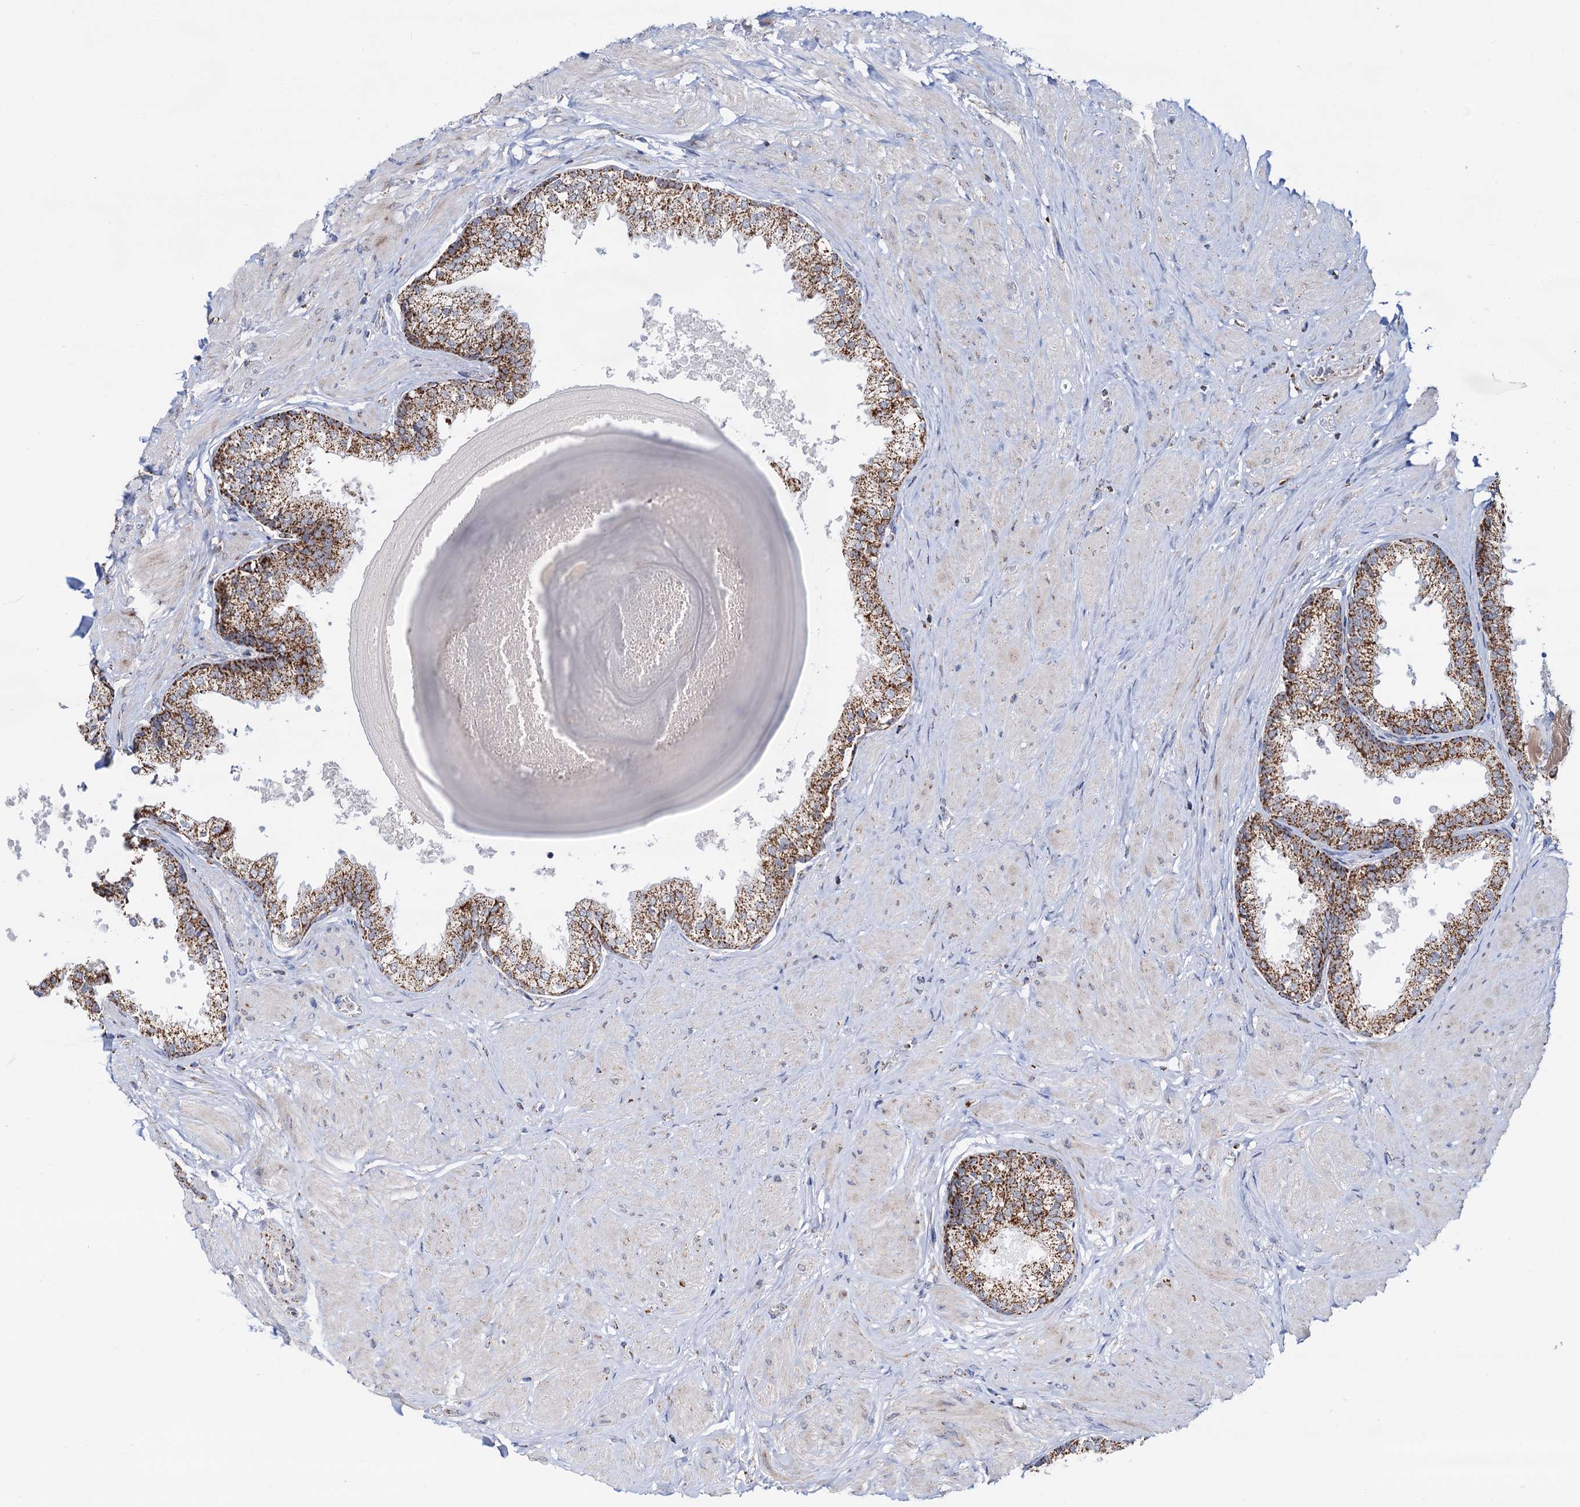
{"staining": {"intensity": "strong", "quantity": ">75%", "location": "cytoplasmic/membranous"}, "tissue": "prostate", "cell_type": "Glandular cells", "image_type": "normal", "snomed": [{"axis": "morphology", "description": "Normal tissue, NOS"}, {"axis": "topography", "description": "Prostate"}], "caption": "IHC of normal human prostate shows high levels of strong cytoplasmic/membranous expression in approximately >75% of glandular cells. (DAB (3,3'-diaminobenzidine) = brown stain, brightfield microscopy at high magnification).", "gene": "C2CD3", "patient": {"sex": "male", "age": 48}}